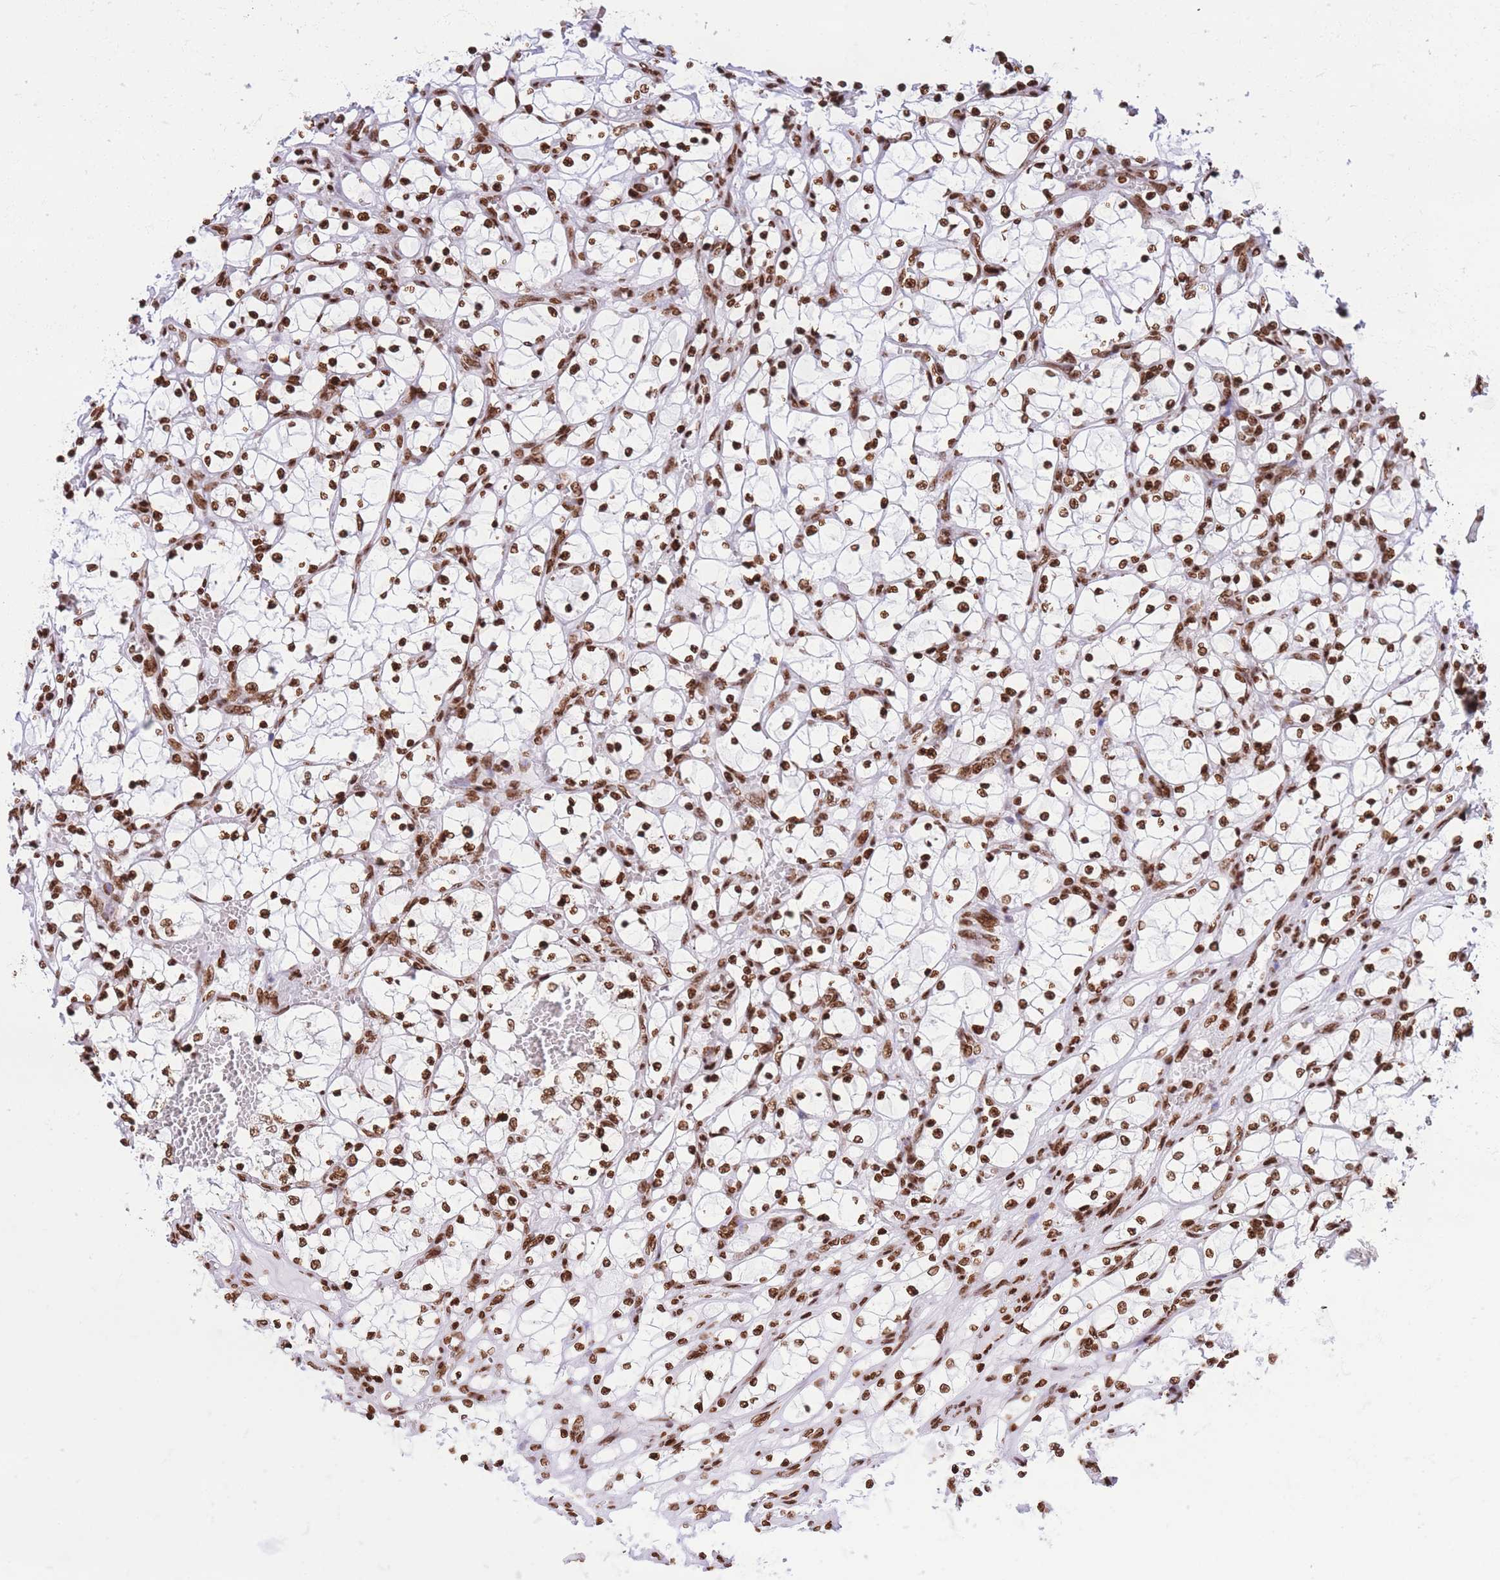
{"staining": {"intensity": "strong", "quantity": ">75%", "location": "nuclear"}, "tissue": "renal cancer", "cell_type": "Tumor cells", "image_type": "cancer", "snomed": [{"axis": "morphology", "description": "Adenocarcinoma, NOS"}, {"axis": "topography", "description": "Kidney"}], "caption": "A micrograph showing strong nuclear positivity in about >75% of tumor cells in renal adenocarcinoma, as visualized by brown immunohistochemical staining.", "gene": "H2BC11", "patient": {"sex": "female", "age": 69}}